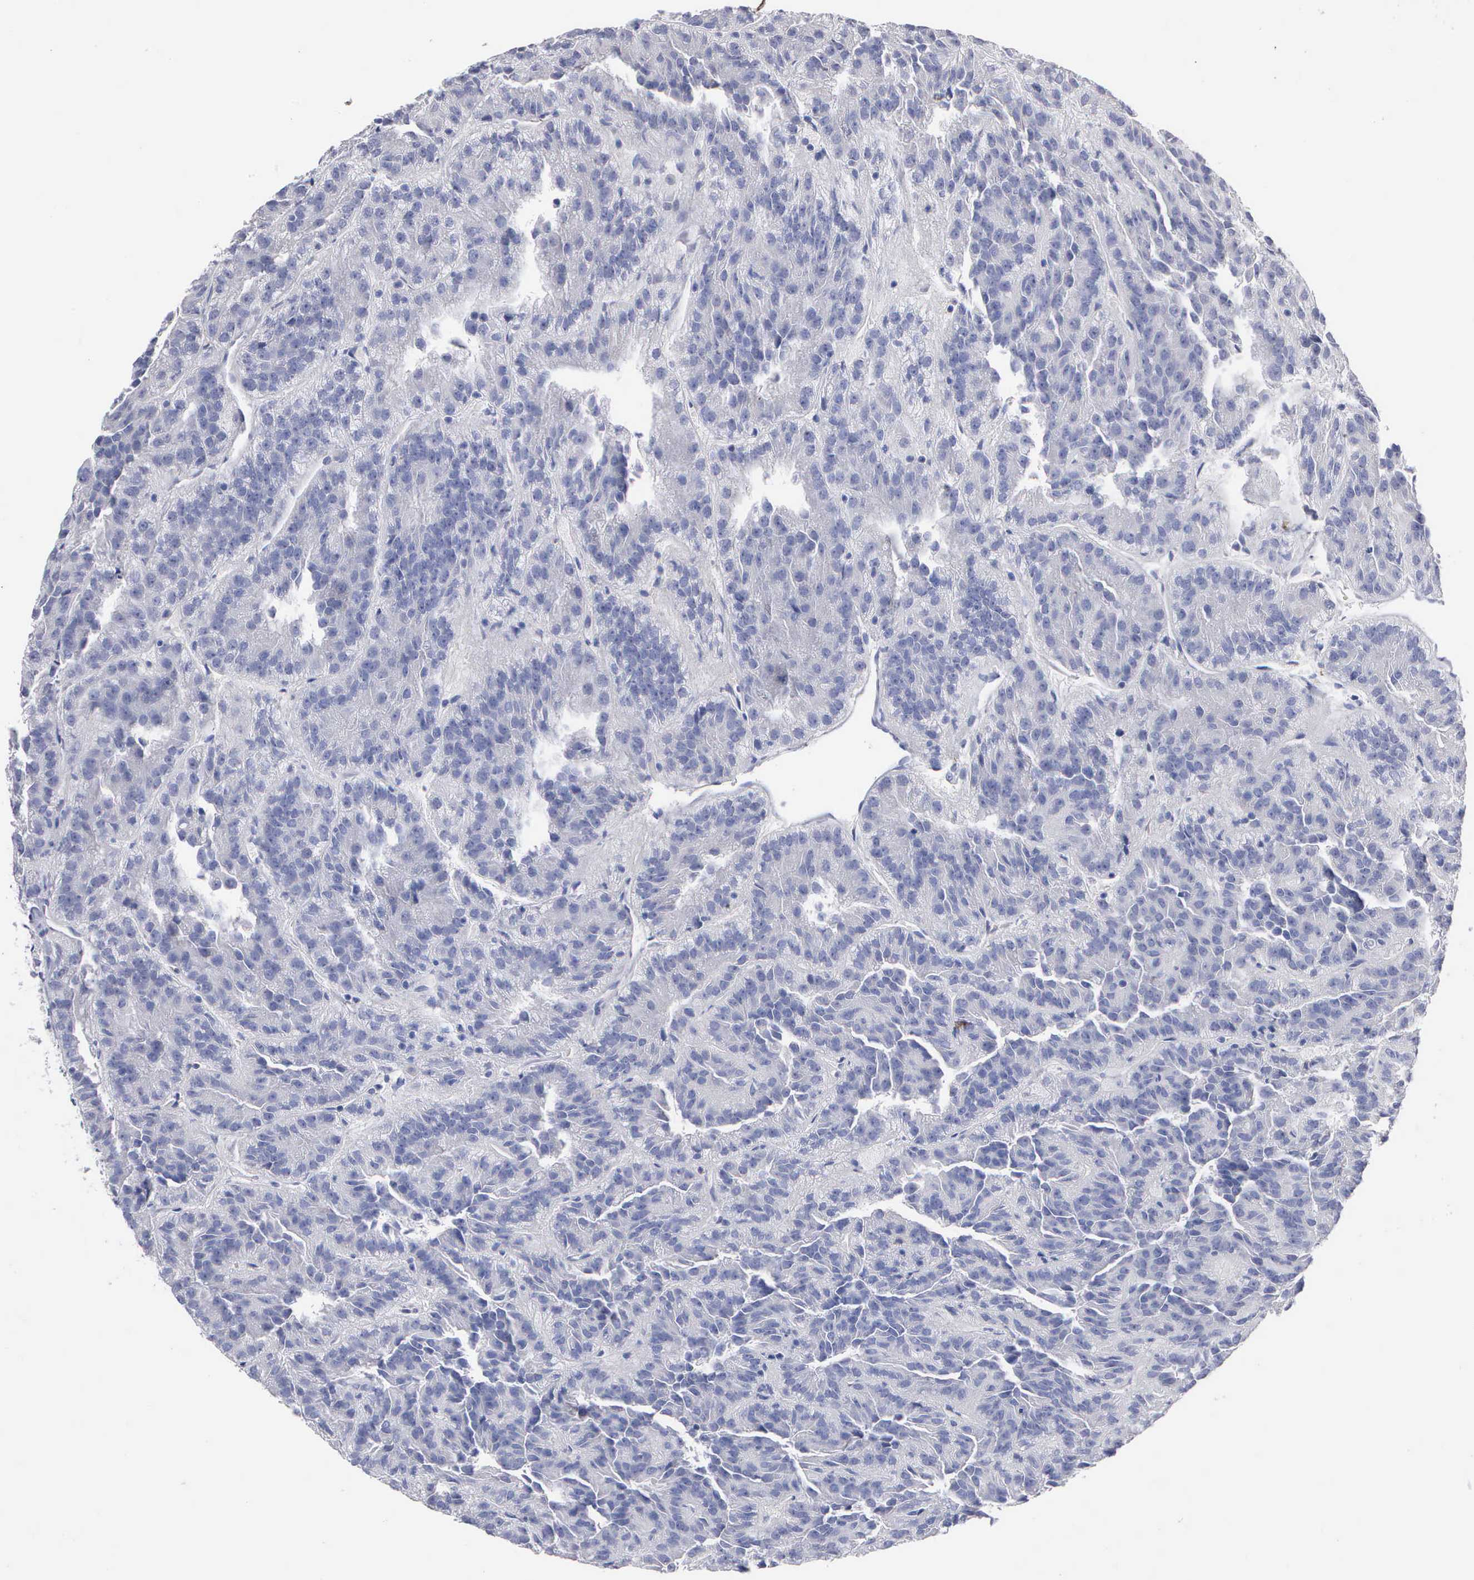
{"staining": {"intensity": "negative", "quantity": "none", "location": "none"}, "tissue": "renal cancer", "cell_type": "Tumor cells", "image_type": "cancer", "snomed": [{"axis": "morphology", "description": "Adenocarcinoma, NOS"}, {"axis": "topography", "description": "Kidney"}], "caption": "Tumor cells show no significant protein expression in adenocarcinoma (renal).", "gene": "ELFN2", "patient": {"sex": "male", "age": 46}}